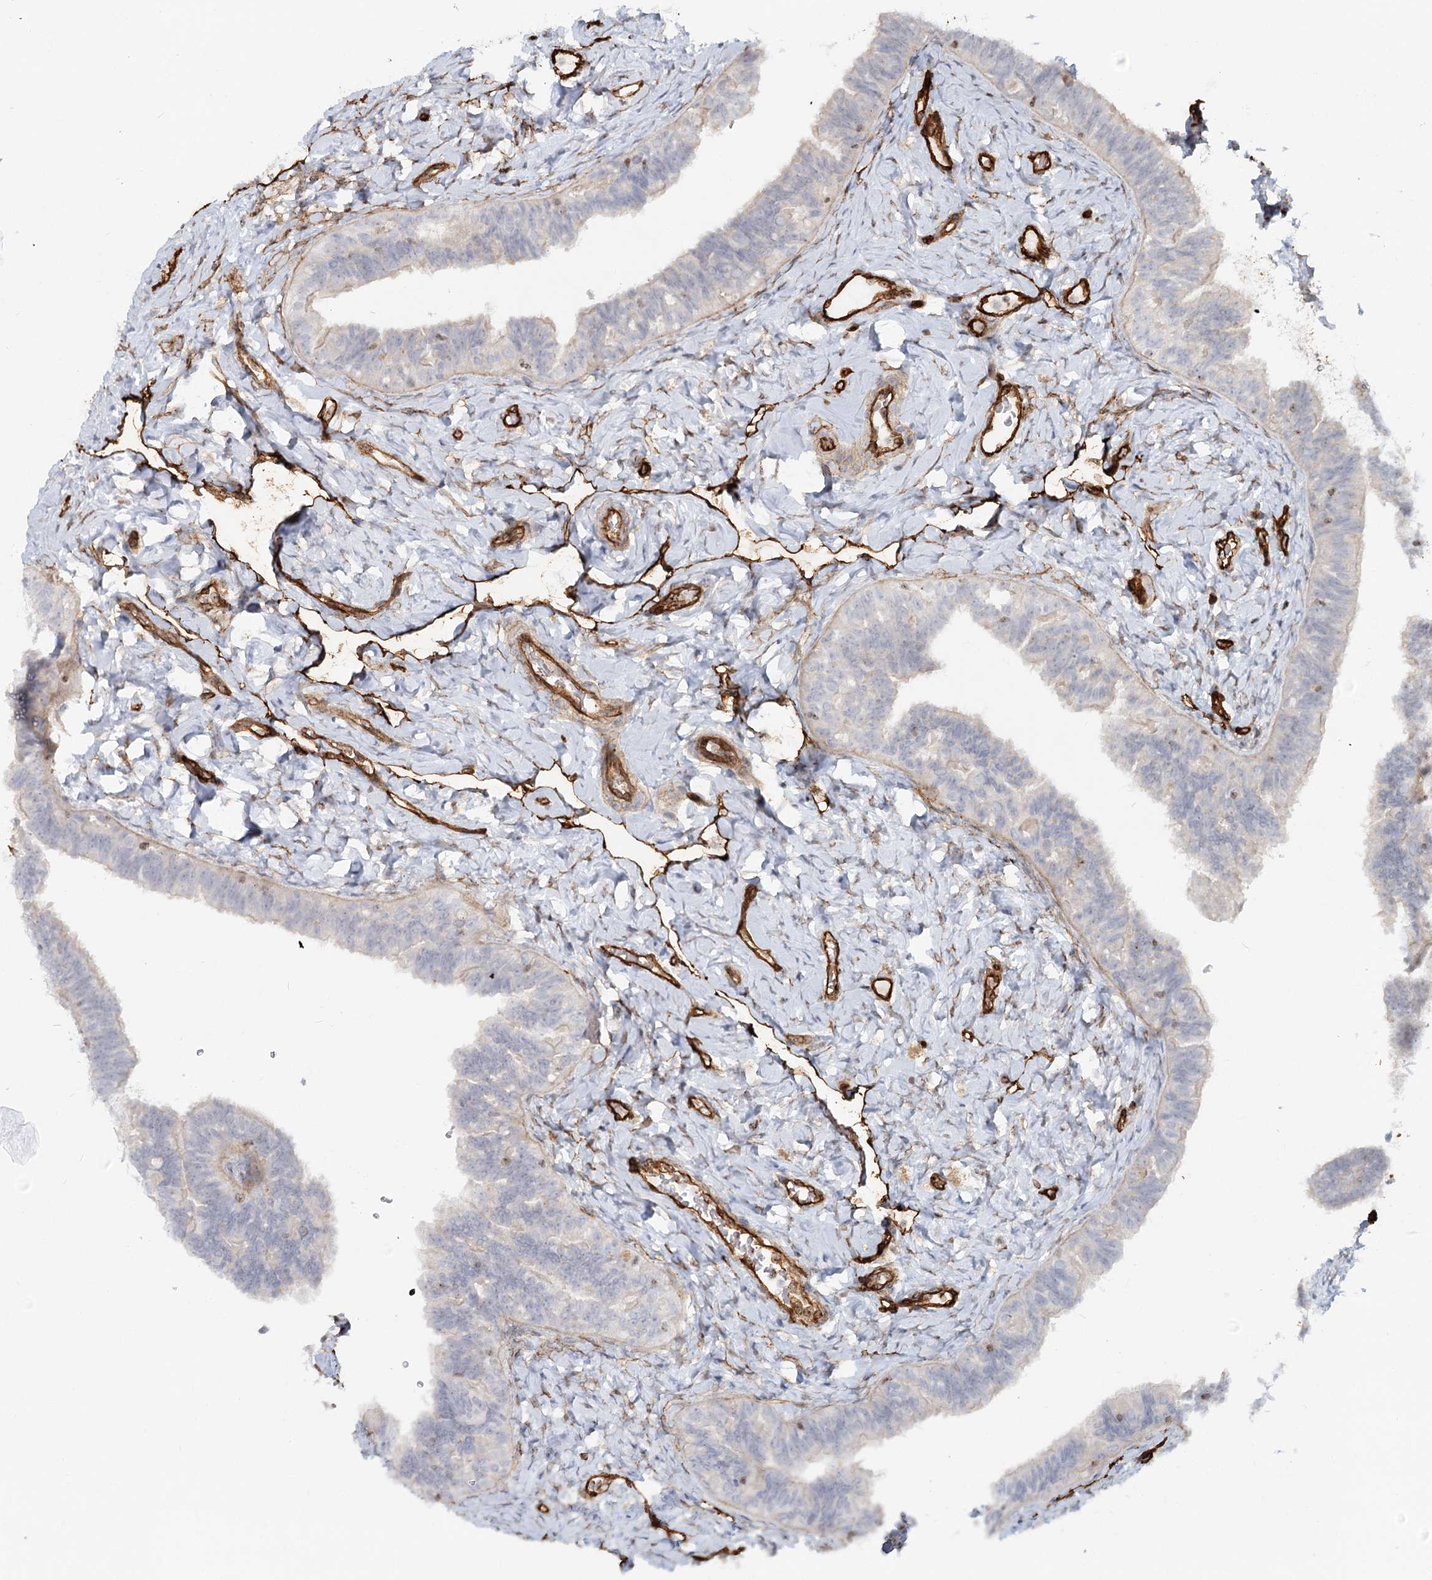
{"staining": {"intensity": "weak", "quantity": "<25%", "location": "cytoplasmic/membranous"}, "tissue": "fallopian tube", "cell_type": "Glandular cells", "image_type": "normal", "snomed": [{"axis": "morphology", "description": "Normal tissue, NOS"}, {"axis": "topography", "description": "Fallopian tube"}], "caption": "High magnification brightfield microscopy of benign fallopian tube stained with DAB (brown) and counterstained with hematoxylin (blue): glandular cells show no significant staining. The staining was performed using DAB (3,3'-diaminobenzidine) to visualize the protein expression in brown, while the nuclei were stained in blue with hematoxylin (Magnification: 20x).", "gene": "ZFYVE28", "patient": {"sex": "female", "age": 65}}